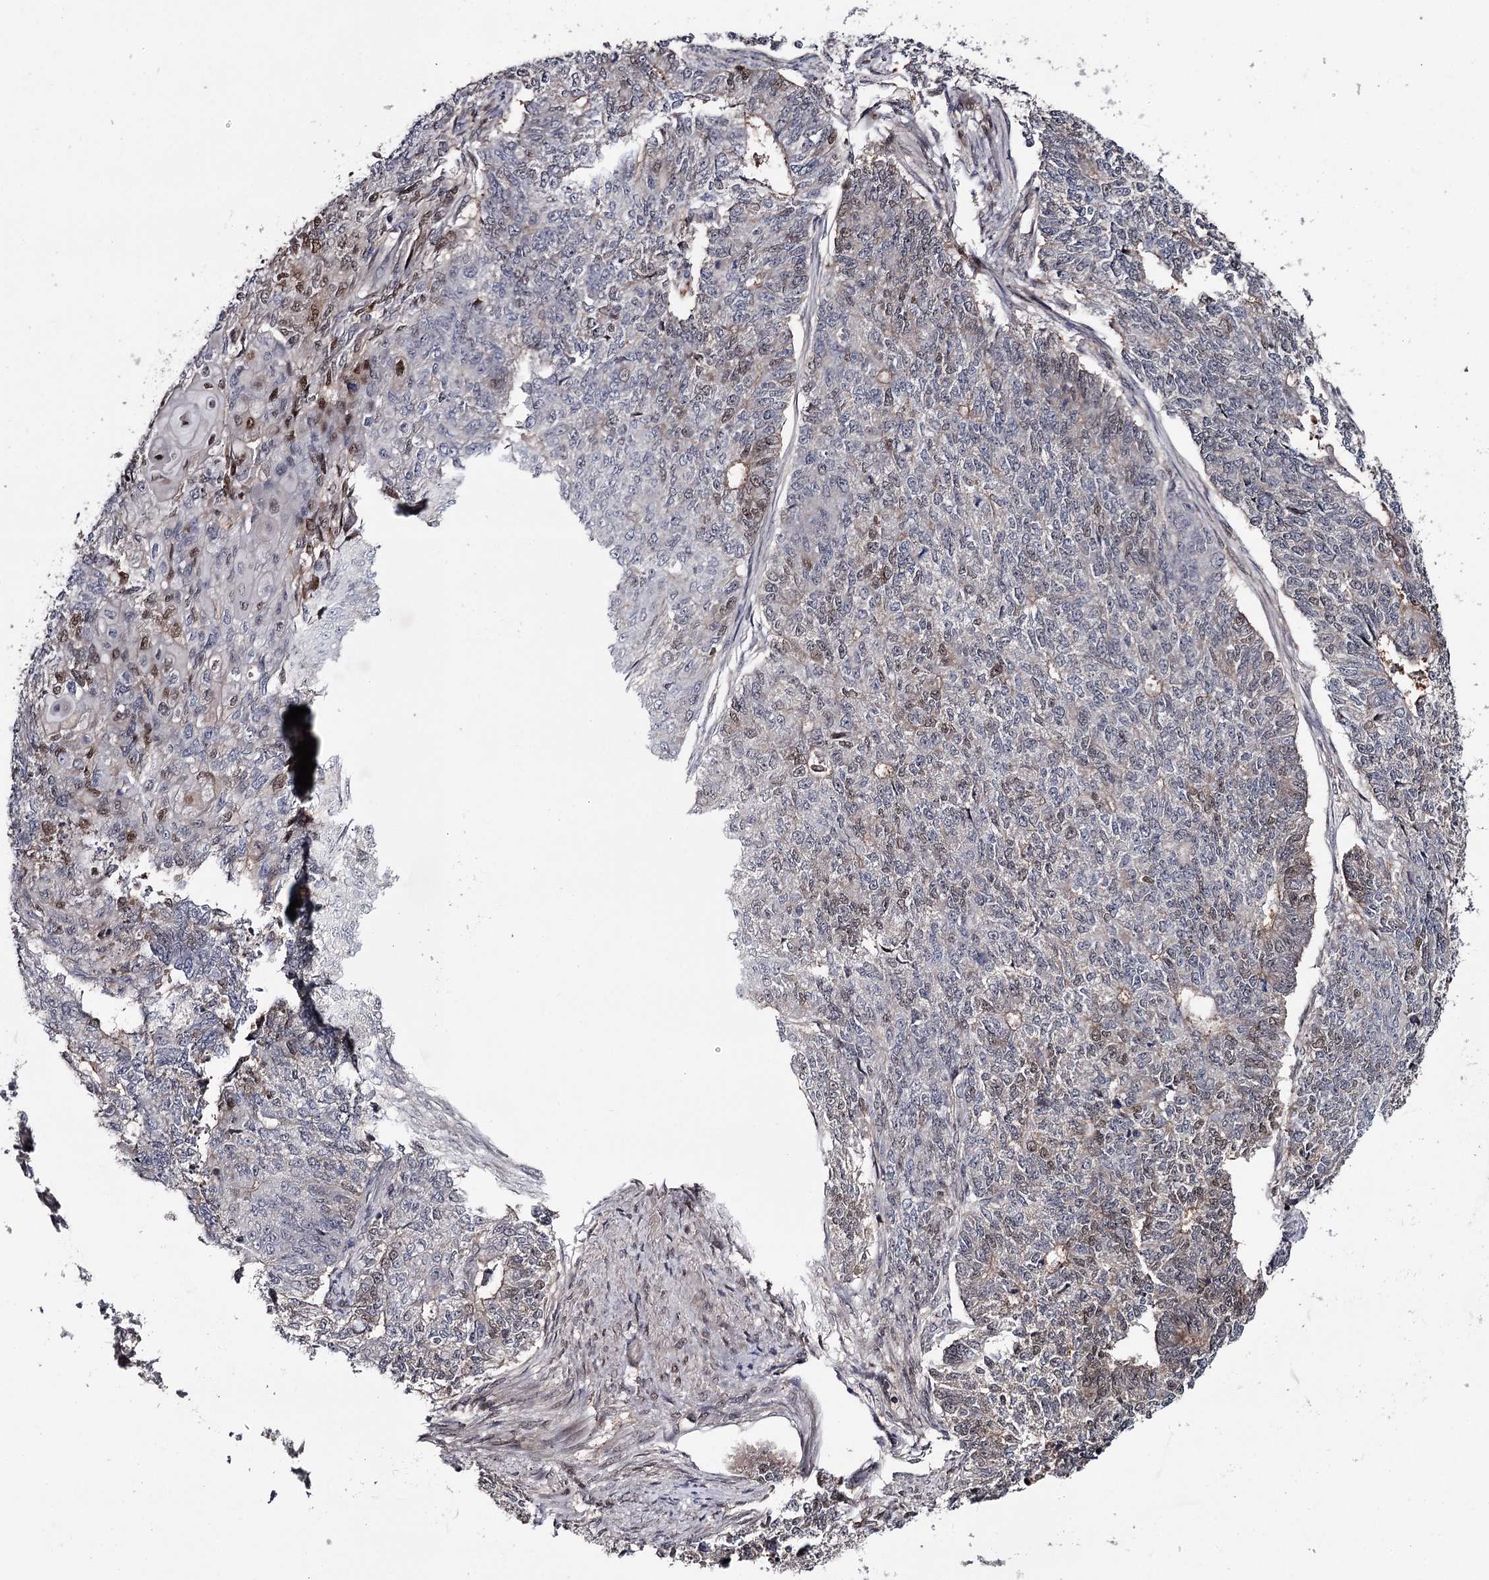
{"staining": {"intensity": "moderate", "quantity": "<25%", "location": "nuclear"}, "tissue": "endometrial cancer", "cell_type": "Tumor cells", "image_type": "cancer", "snomed": [{"axis": "morphology", "description": "Adenocarcinoma, NOS"}, {"axis": "topography", "description": "Endometrium"}], "caption": "Human adenocarcinoma (endometrial) stained with a brown dye demonstrates moderate nuclear positive expression in about <25% of tumor cells.", "gene": "GTSF1", "patient": {"sex": "female", "age": 32}}